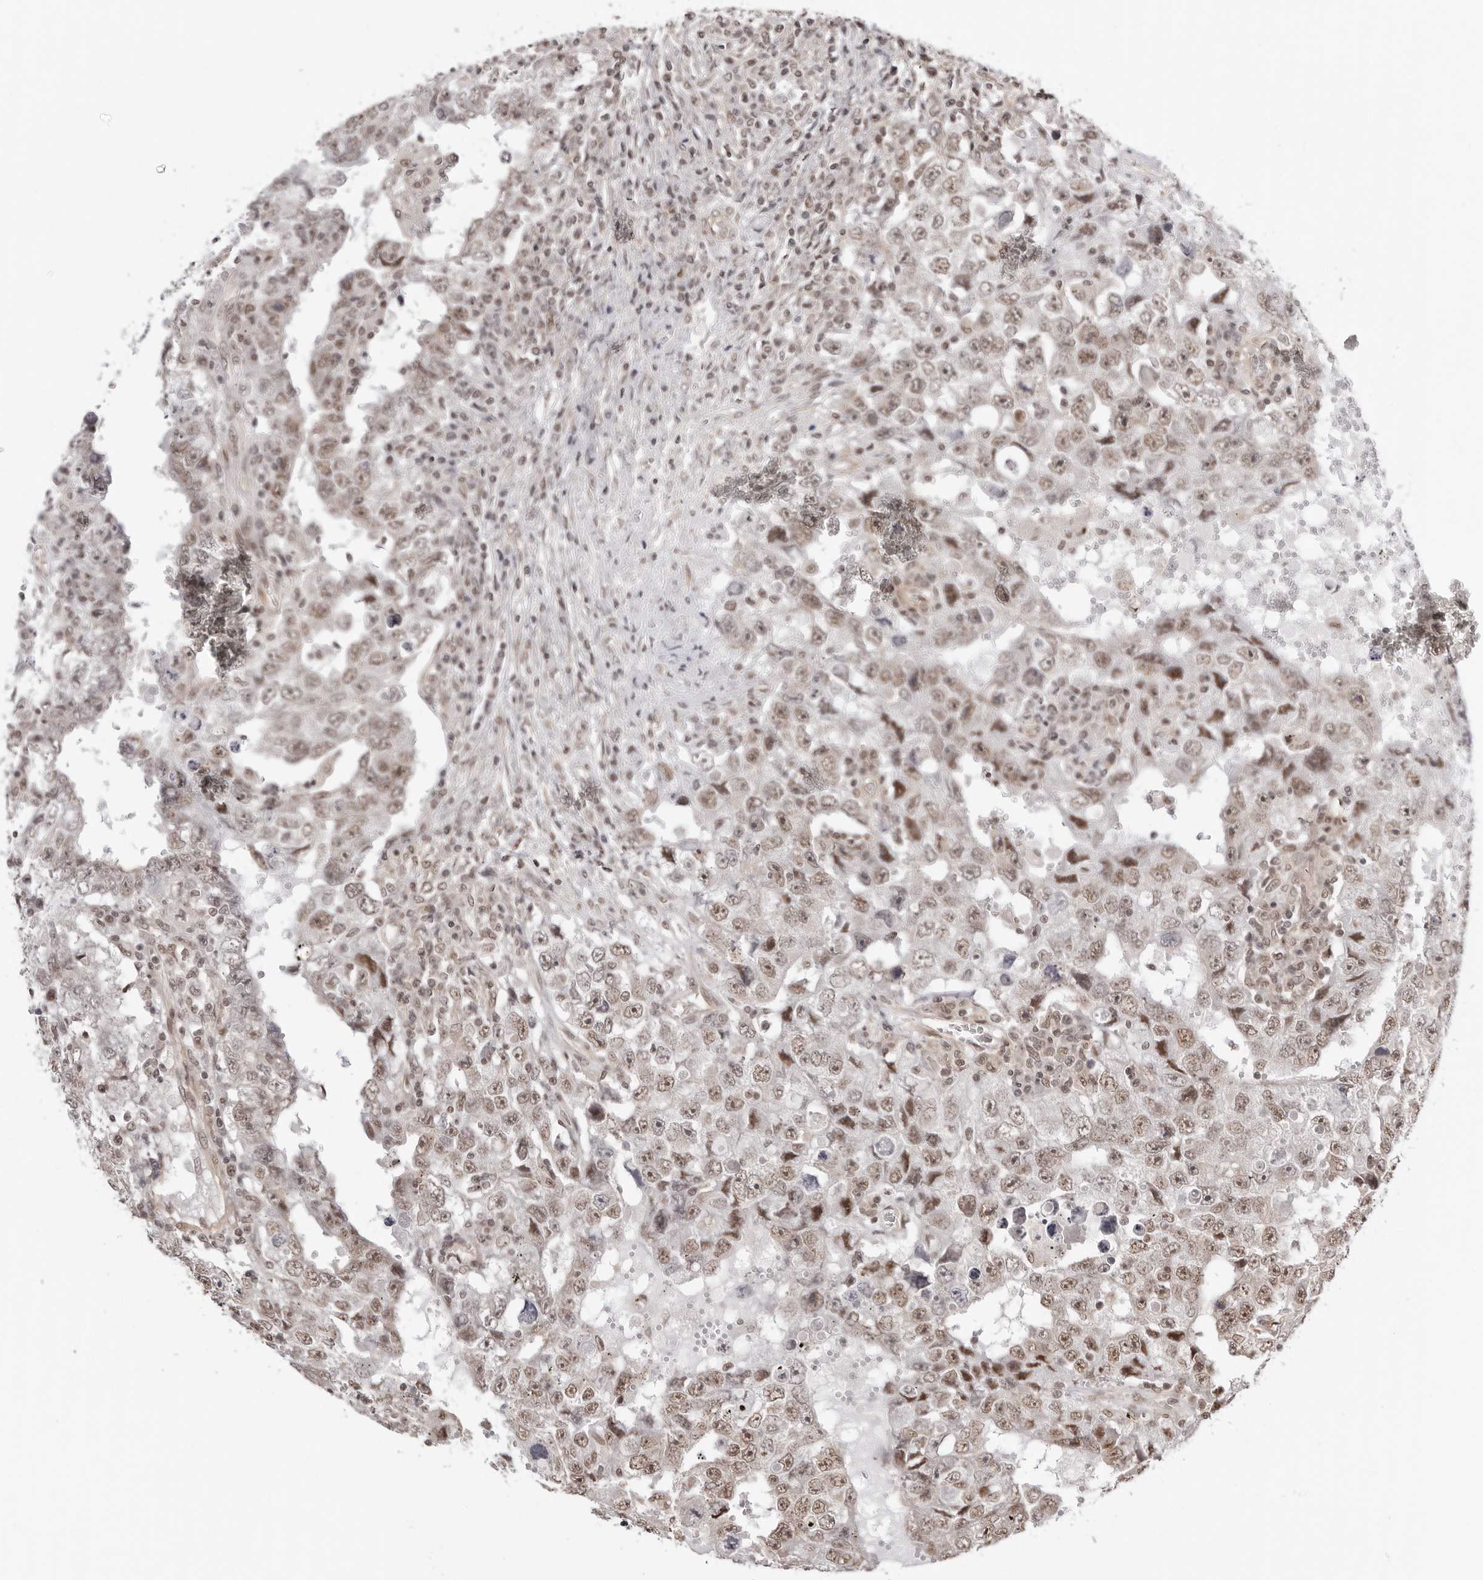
{"staining": {"intensity": "weak", "quantity": ">75%", "location": "nuclear"}, "tissue": "testis cancer", "cell_type": "Tumor cells", "image_type": "cancer", "snomed": [{"axis": "morphology", "description": "Carcinoma, Embryonal, NOS"}, {"axis": "topography", "description": "Testis"}], "caption": "Tumor cells demonstrate low levels of weak nuclear positivity in approximately >75% of cells in embryonal carcinoma (testis).", "gene": "SDE2", "patient": {"sex": "male", "age": 26}}